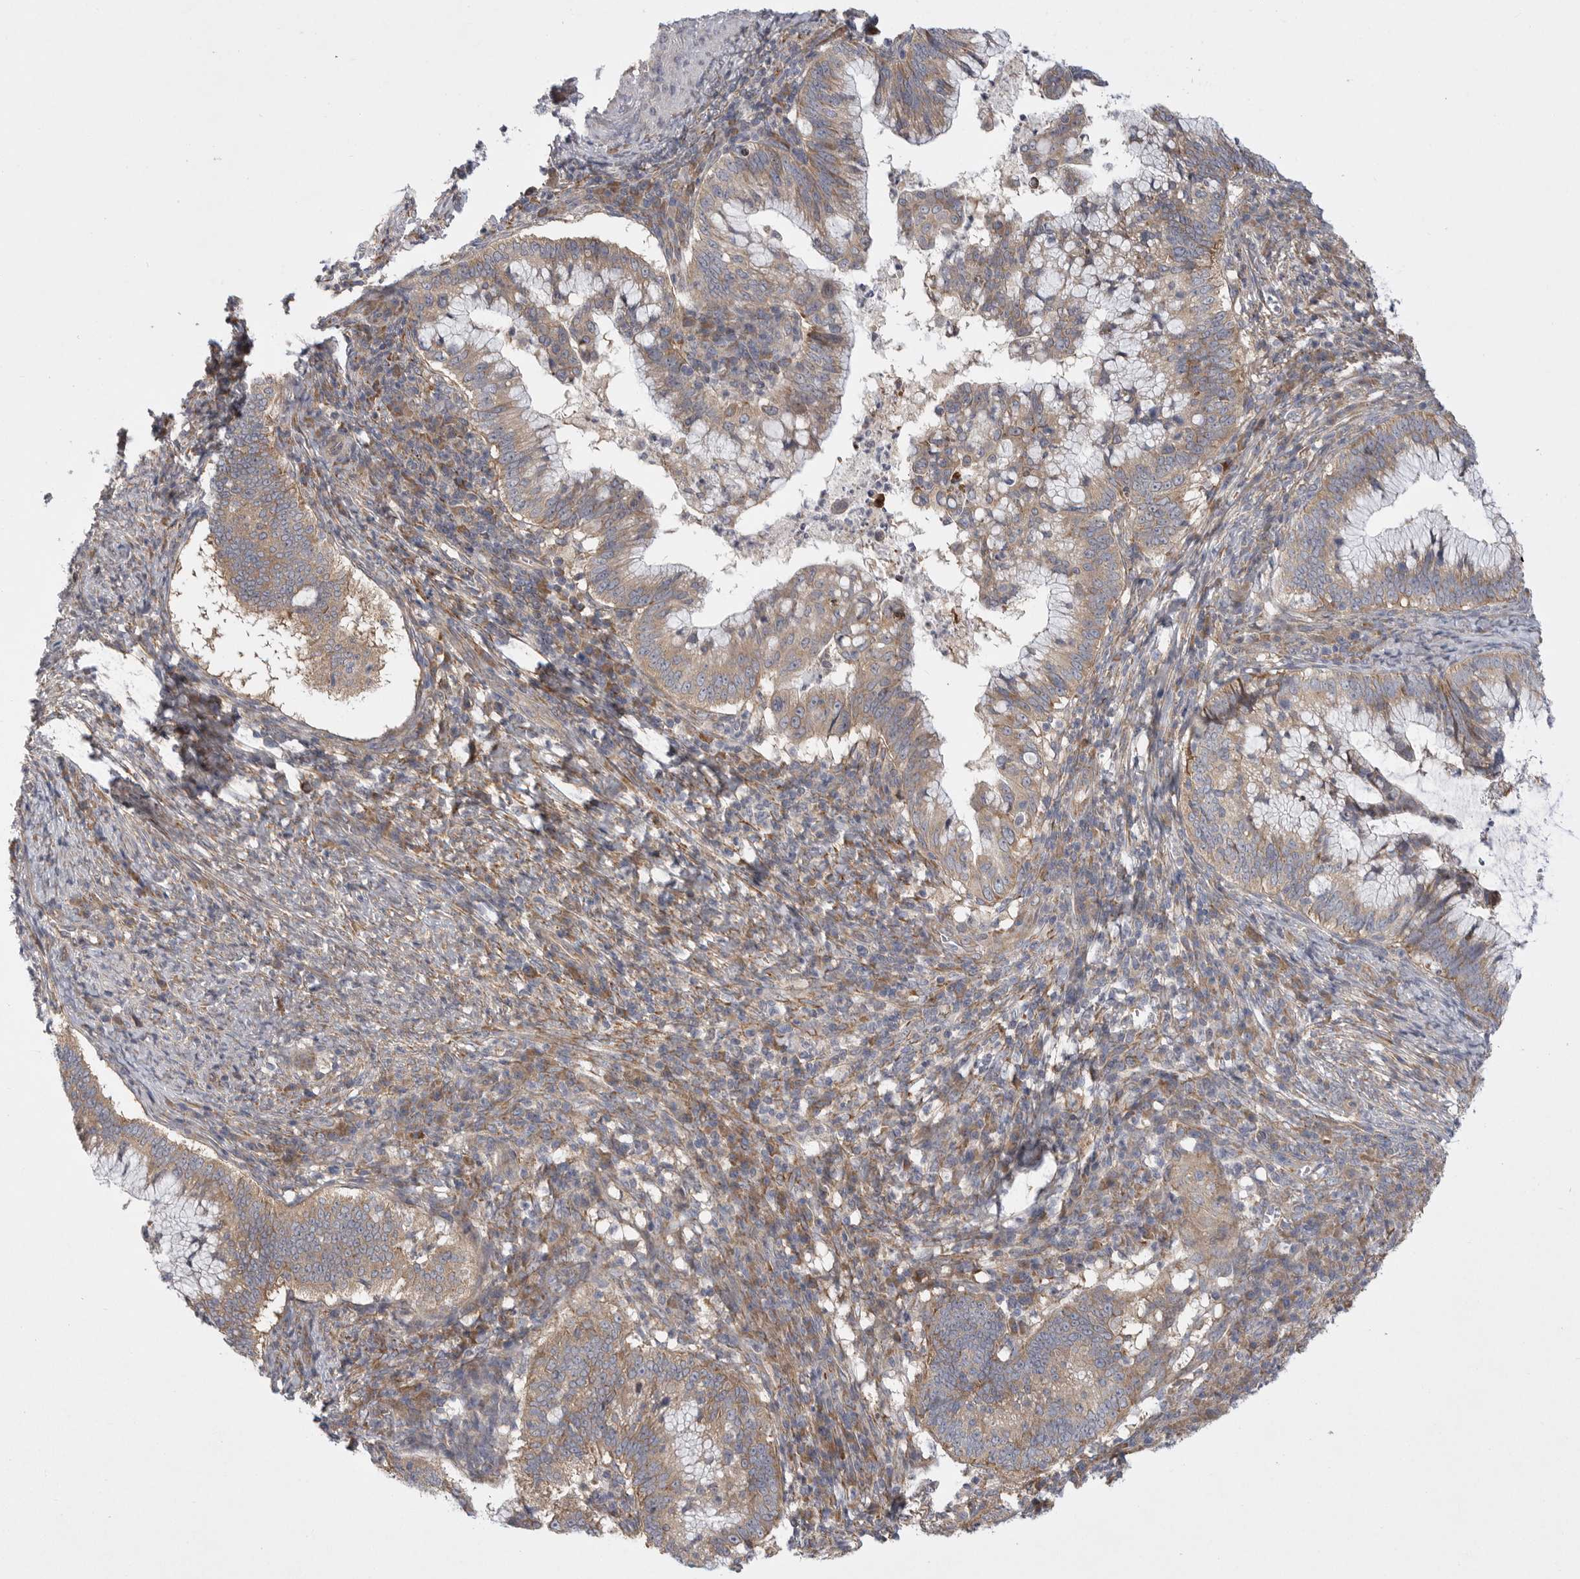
{"staining": {"intensity": "moderate", "quantity": ">75%", "location": "cytoplasmic/membranous"}, "tissue": "cervical cancer", "cell_type": "Tumor cells", "image_type": "cancer", "snomed": [{"axis": "morphology", "description": "Adenocarcinoma, NOS"}, {"axis": "topography", "description": "Cervix"}], "caption": "IHC (DAB (3,3'-diaminobenzidine)) staining of human cervical adenocarcinoma demonstrates moderate cytoplasmic/membranous protein positivity in about >75% of tumor cells.", "gene": "FBXO43", "patient": {"sex": "female", "age": 36}}